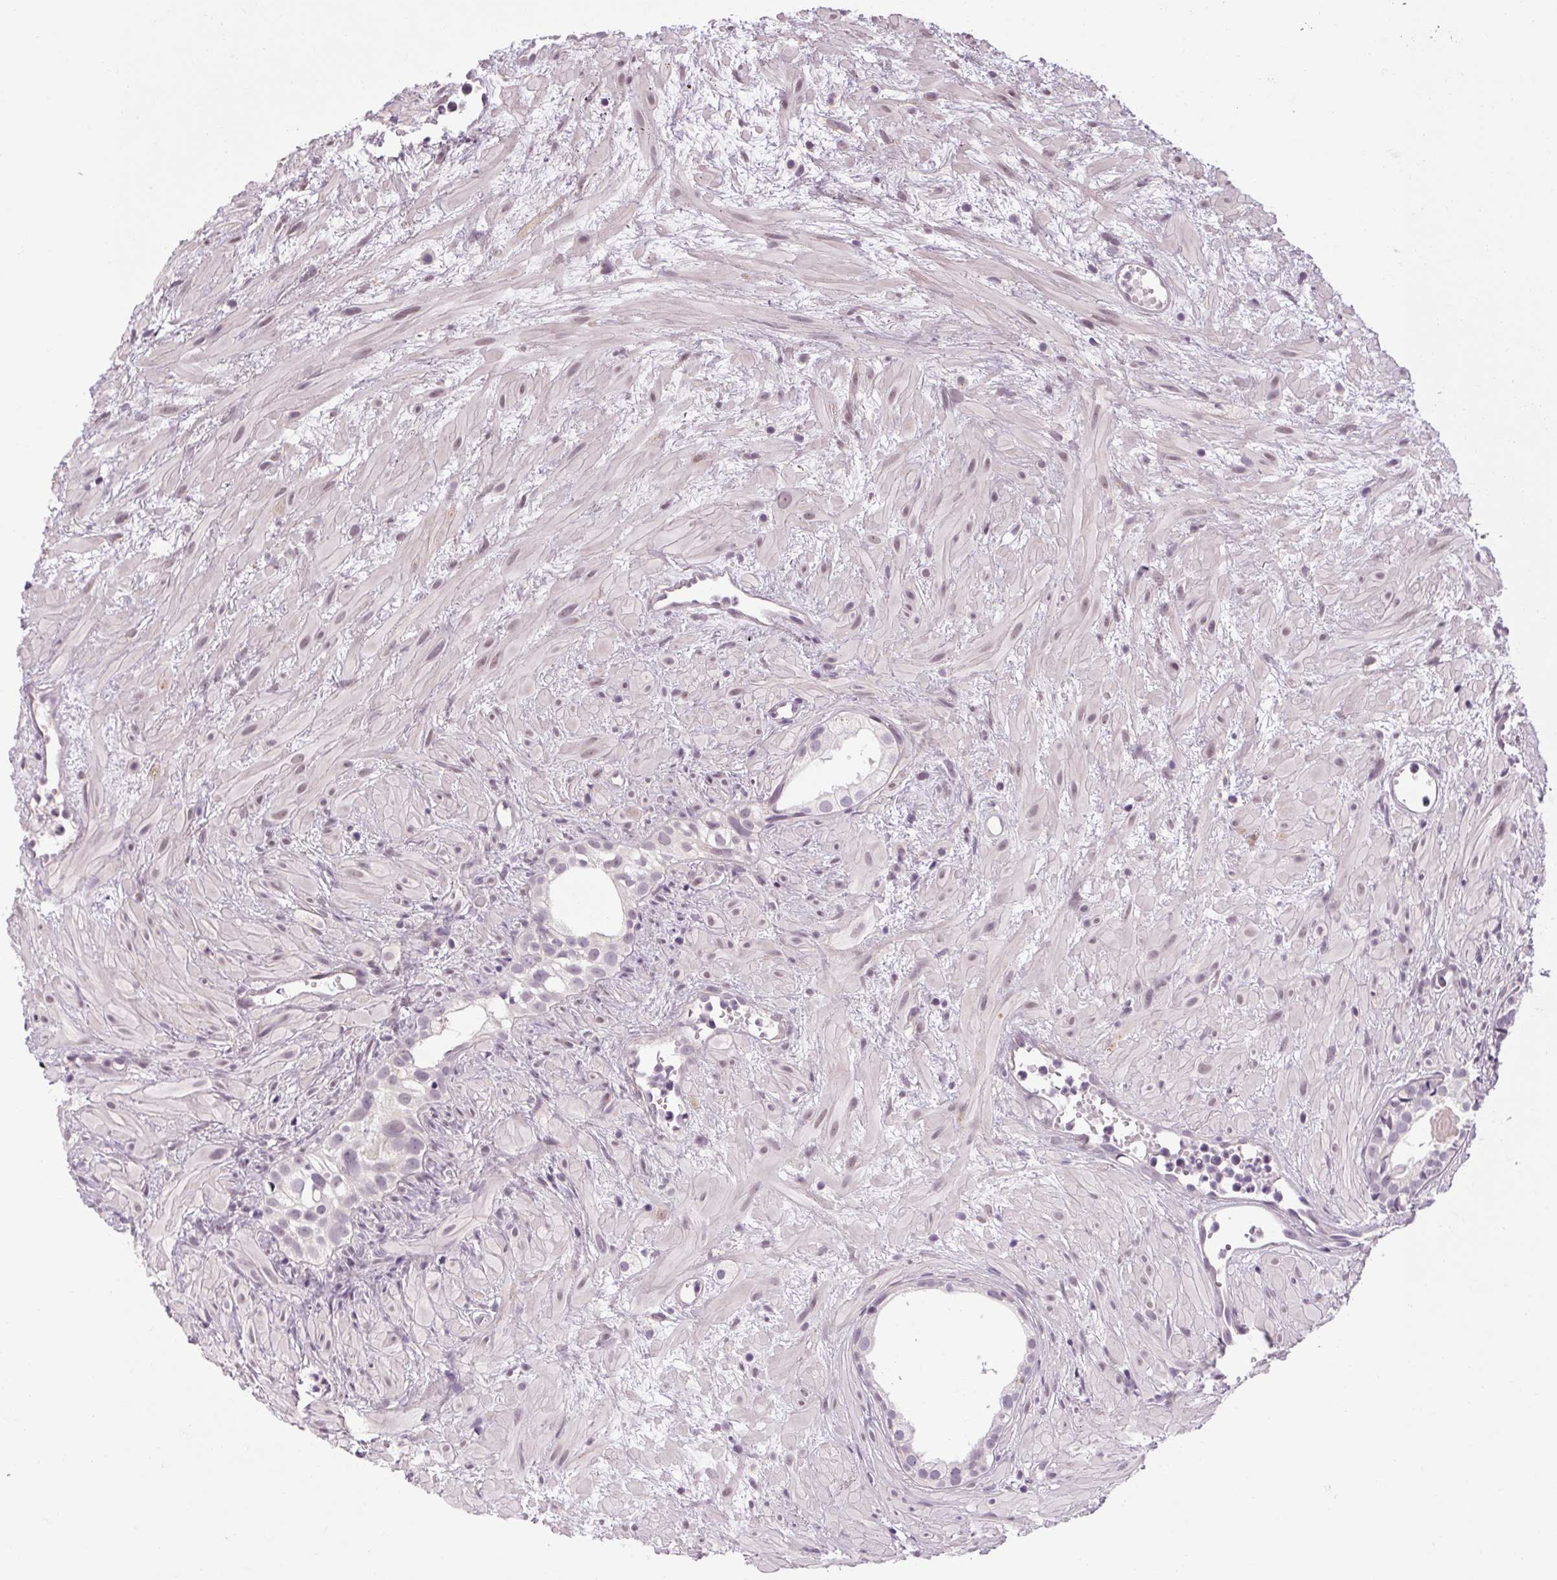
{"staining": {"intensity": "negative", "quantity": "none", "location": "none"}, "tissue": "prostate cancer", "cell_type": "Tumor cells", "image_type": "cancer", "snomed": [{"axis": "morphology", "description": "Adenocarcinoma, High grade"}, {"axis": "topography", "description": "Prostate"}], "caption": "Tumor cells show no significant positivity in prostate cancer (high-grade adenocarcinoma). The staining is performed using DAB brown chromogen with nuclei counter-stained in using hematoxylin.", "gene": "KLHL40", "patient": {"sex": "male", "age": 79}}